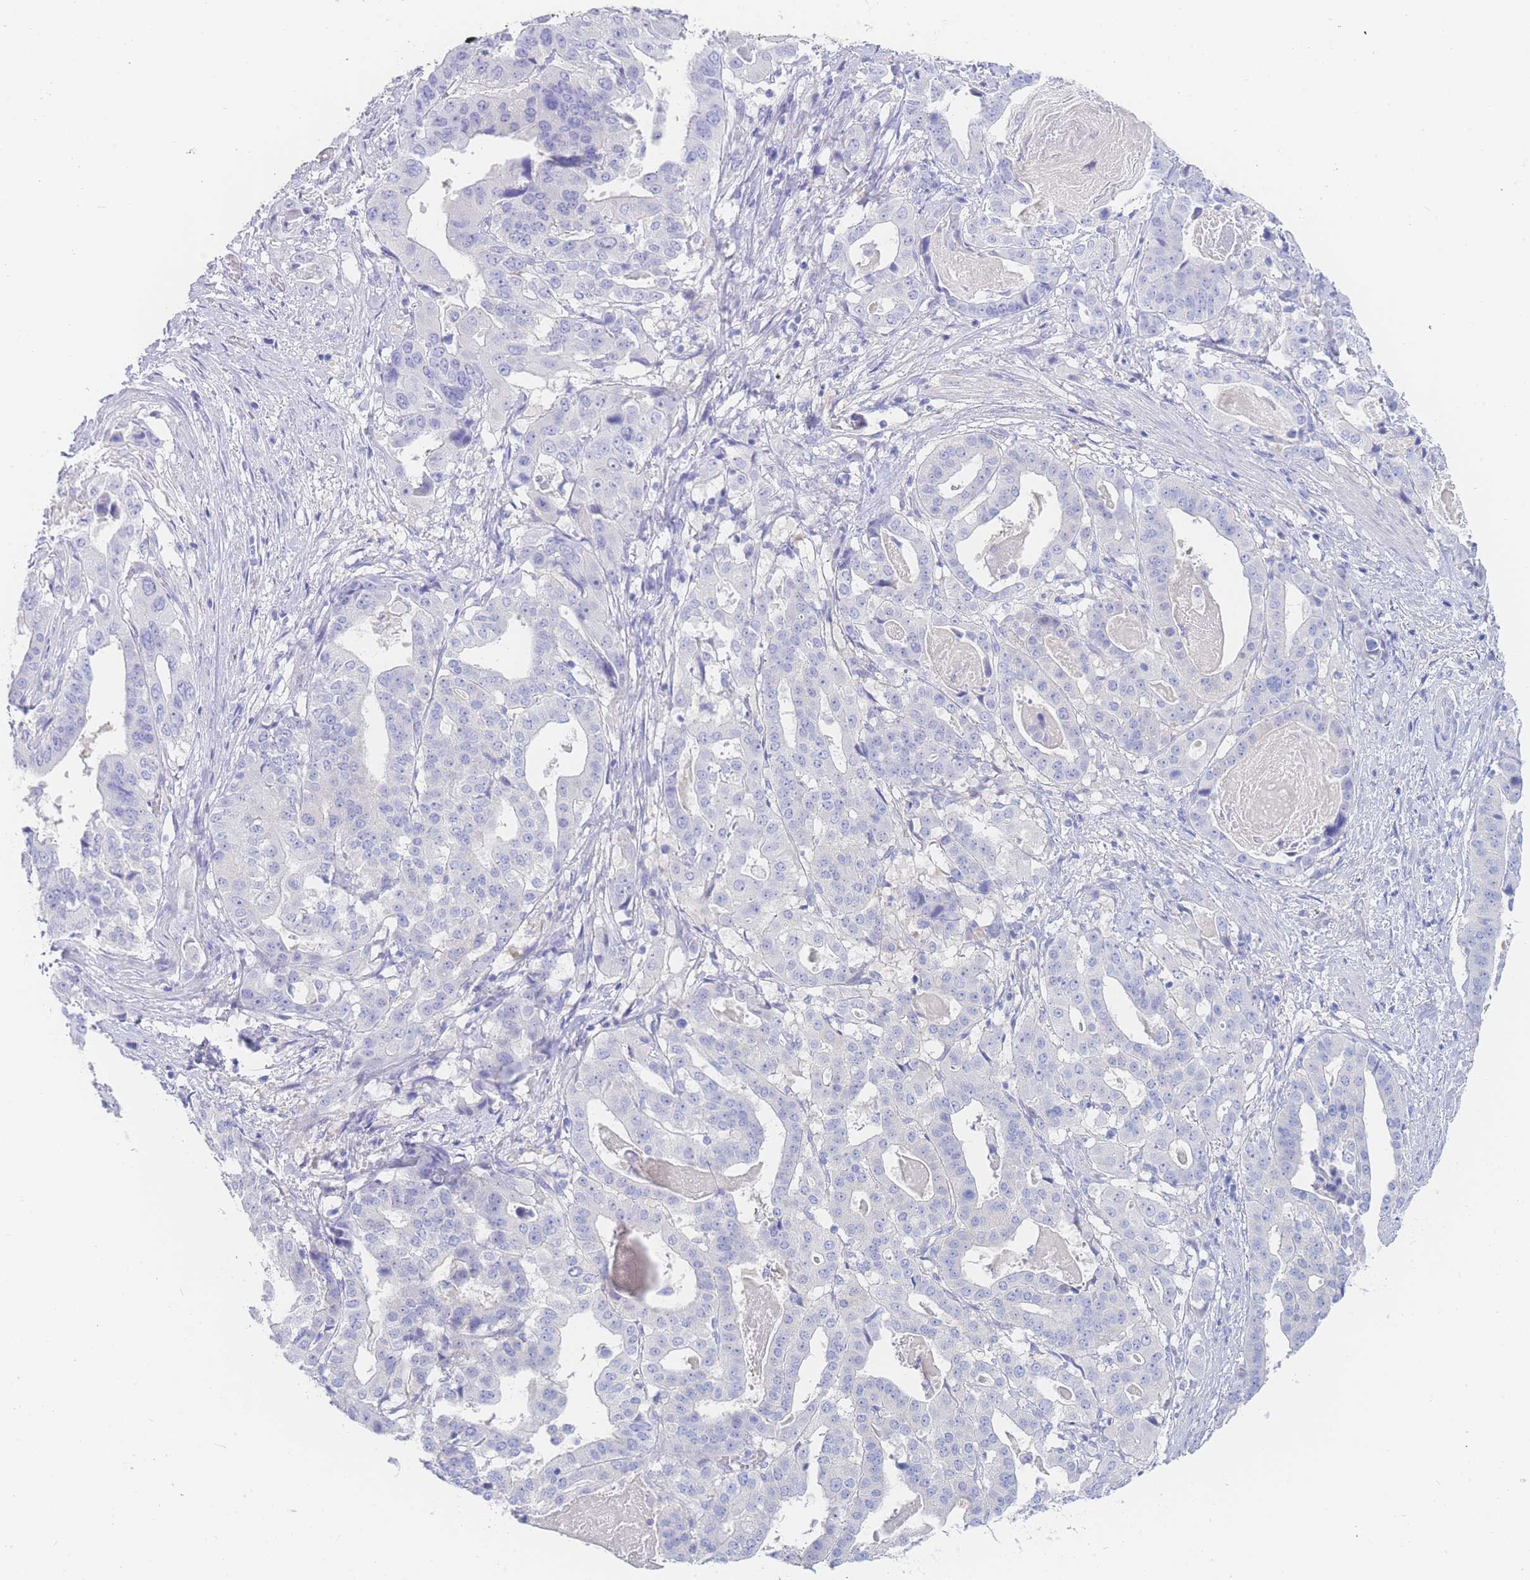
{"staining": {"intensity": "negative", "quantity": "none", "location": "none"}, "tissue": "stomach cancer", "cell_type": "Tumor cells", "image_type": "cancer", "snomed": [{"axis": "morphology", "description": "Adenocarcinoma, NOS"}, {"axis": "topography", "description": "Stomach"}], "caption": "DAB (3,3'-diaminobenzidine) immunohistochemical staining of human stomach cancer shows no significant positivity in tumor cells.", "gene": "LZTFL1", "patient": {"sex": "male", "age": 48}}